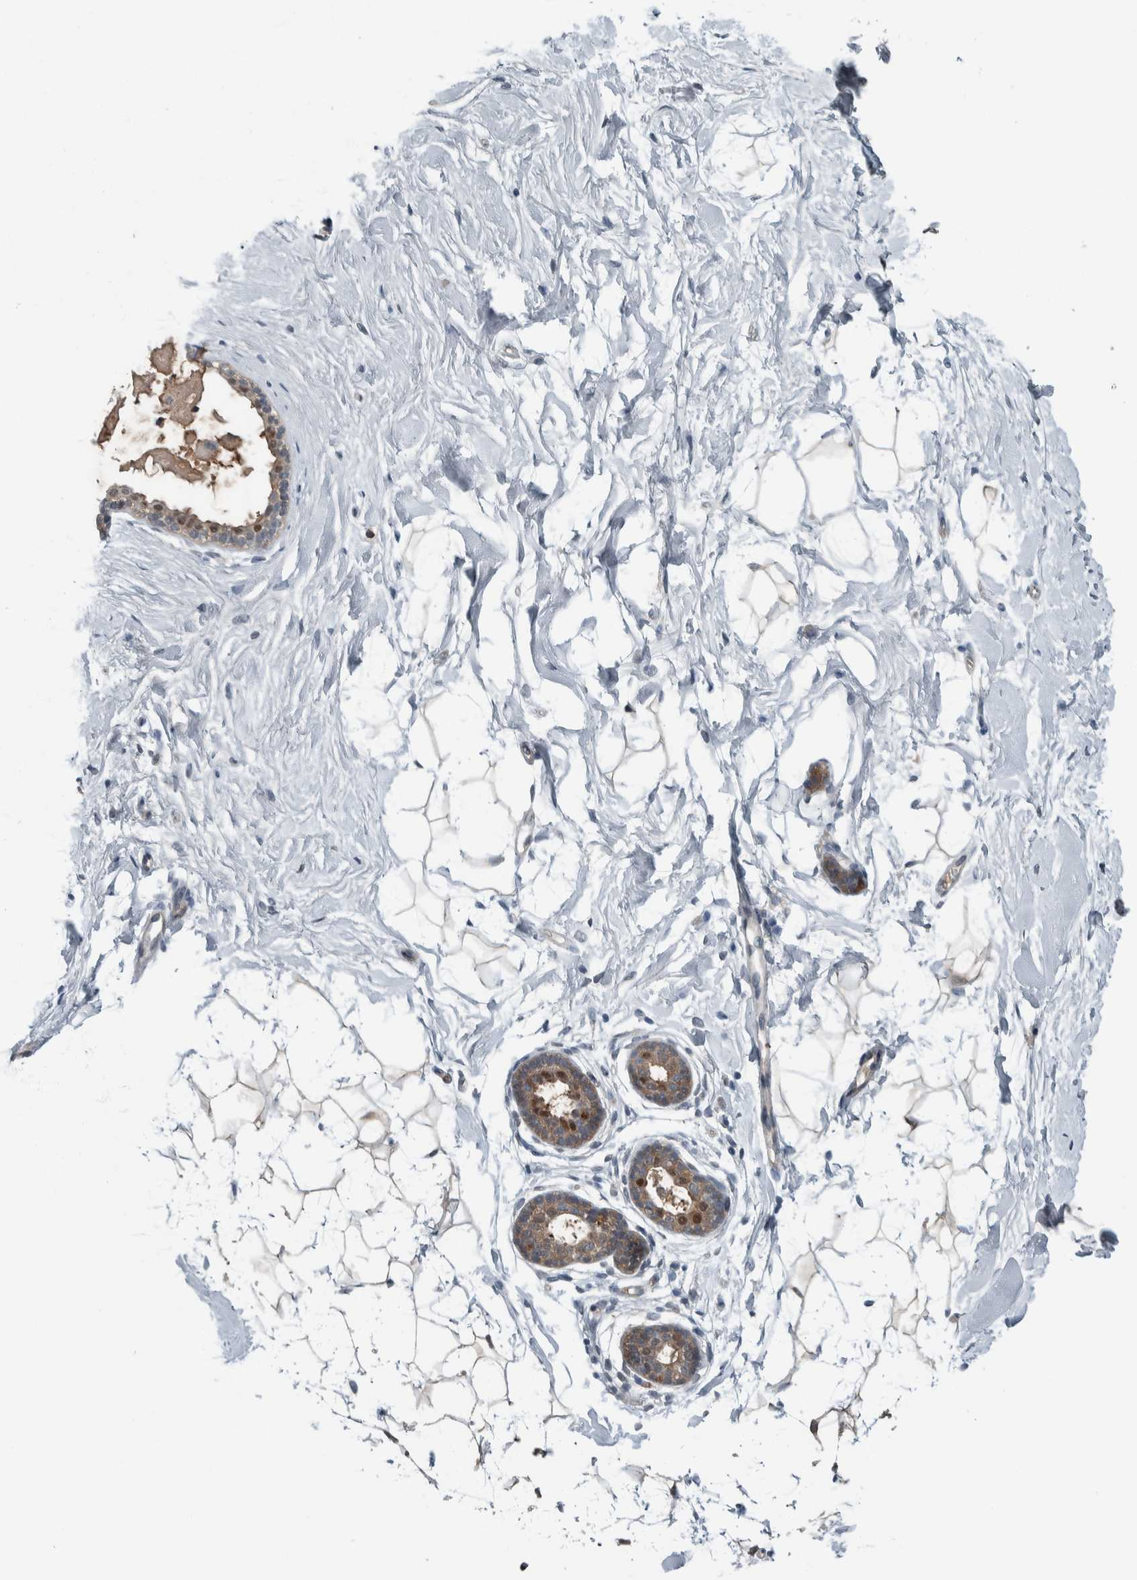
{"staining": {"intensity": "weak", "quantity": "<25%", "location": "cytoplasmic/membranous"}, "tissue": "breast", "cell_type": "Adipocytes", "image_type": "normal", "snomed": [{"axis": "morphology", "description": "Normal tissue, NOS"}, {"axis": "topography", "description": "Breast"}], "caption": "IHC of benign human breast exhibits no staining in adipocytes. Nuclei are stained in blue.", "gene": "ALAD", "patient": {"sex": "female", "age": 22}}